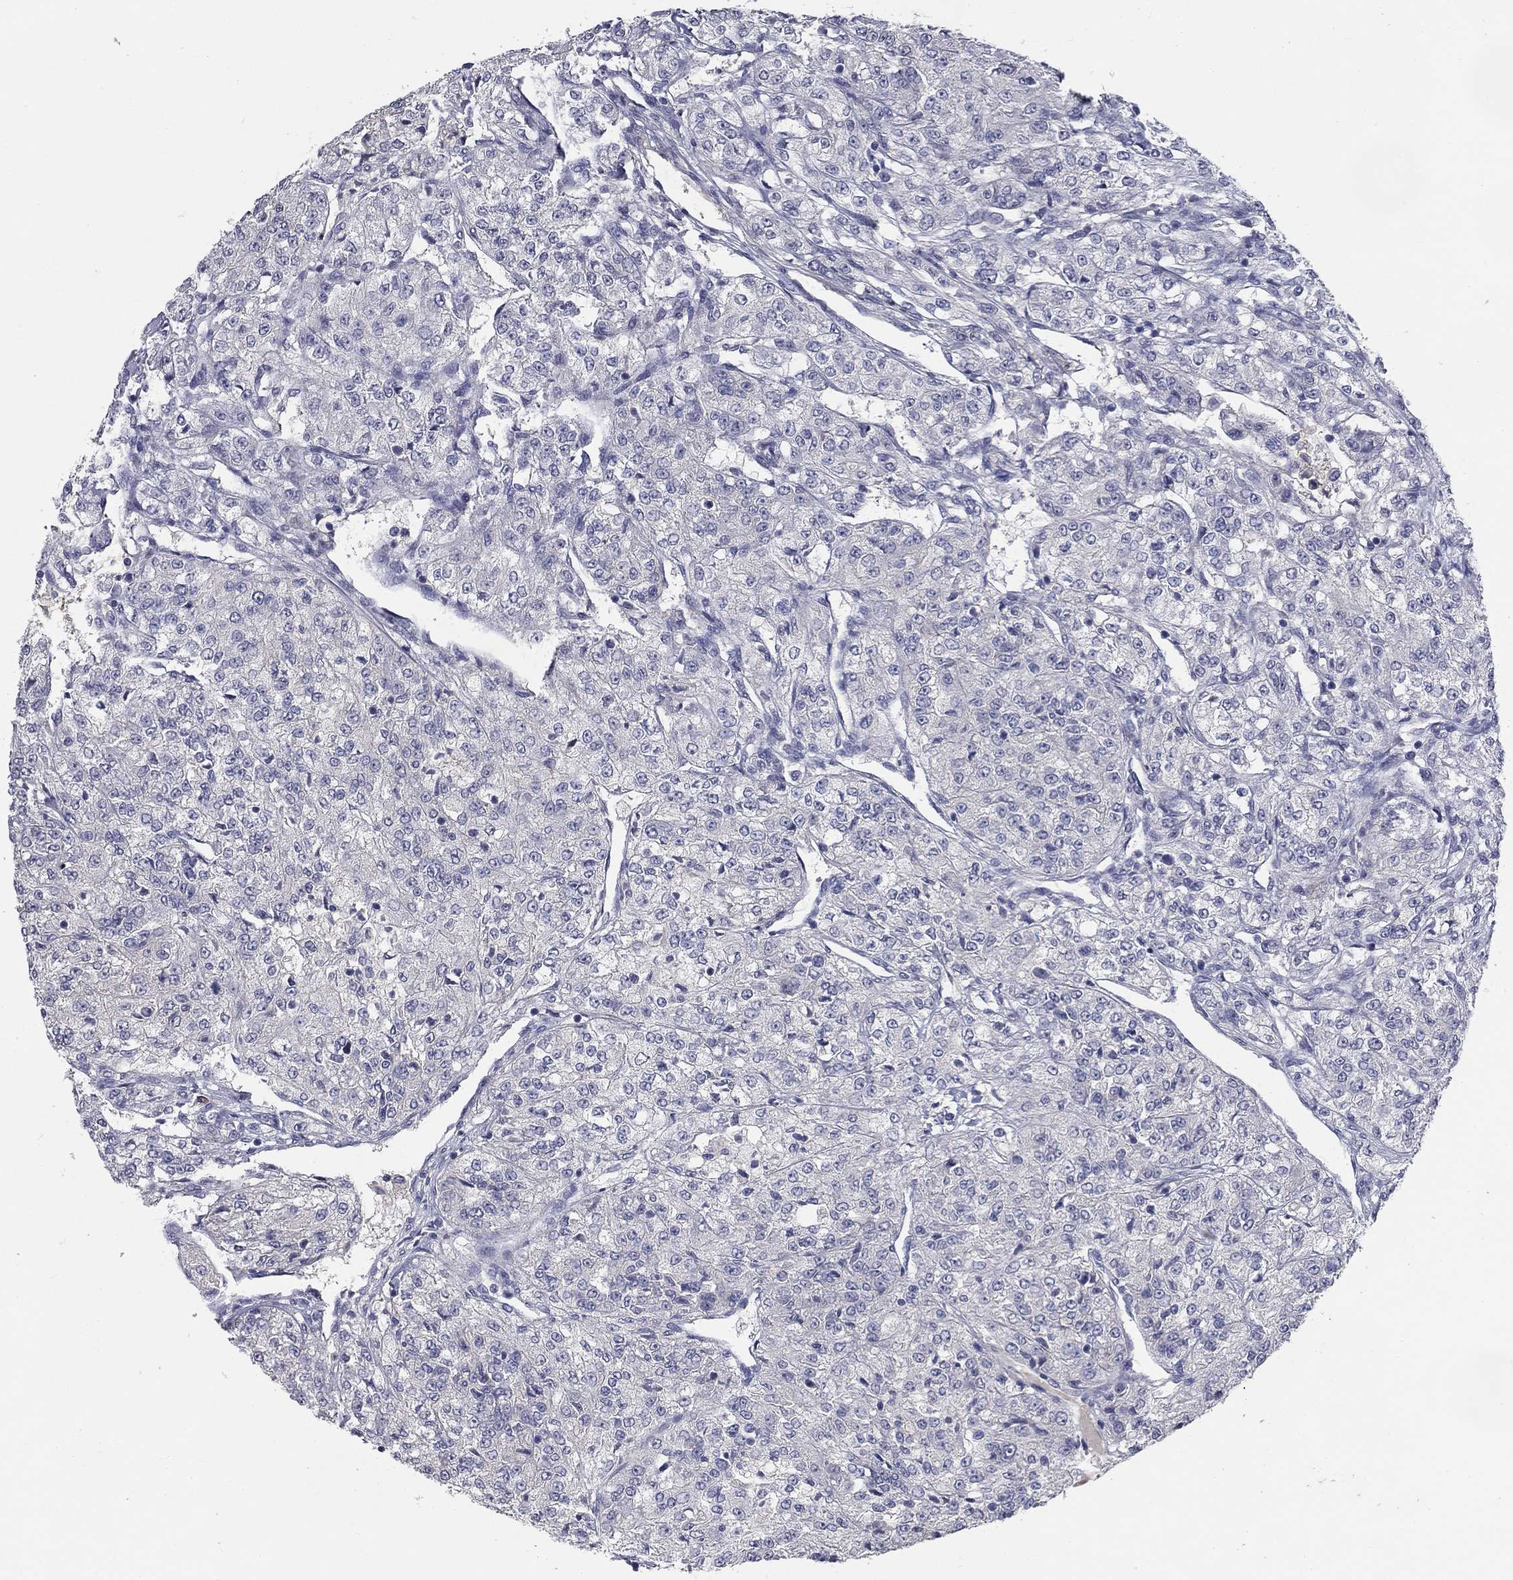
{"staining": {"intensity": "negative", "quantity": "none", "location": "none"}, "tissue": "renal cancer", "cell_type": "Tumor cells", "image_type": "cancer", "snomed": [{"axis": "morphology", "description": "Adenocarcinoma, NOS"}, {"axis": "topography", "description": "Kidney"}], "caption": "Tumor cells show no significant protein positivity in renal adenocarcinoma.", "gene": "CD274", "patient": {"sex": "female", "age": 63}}